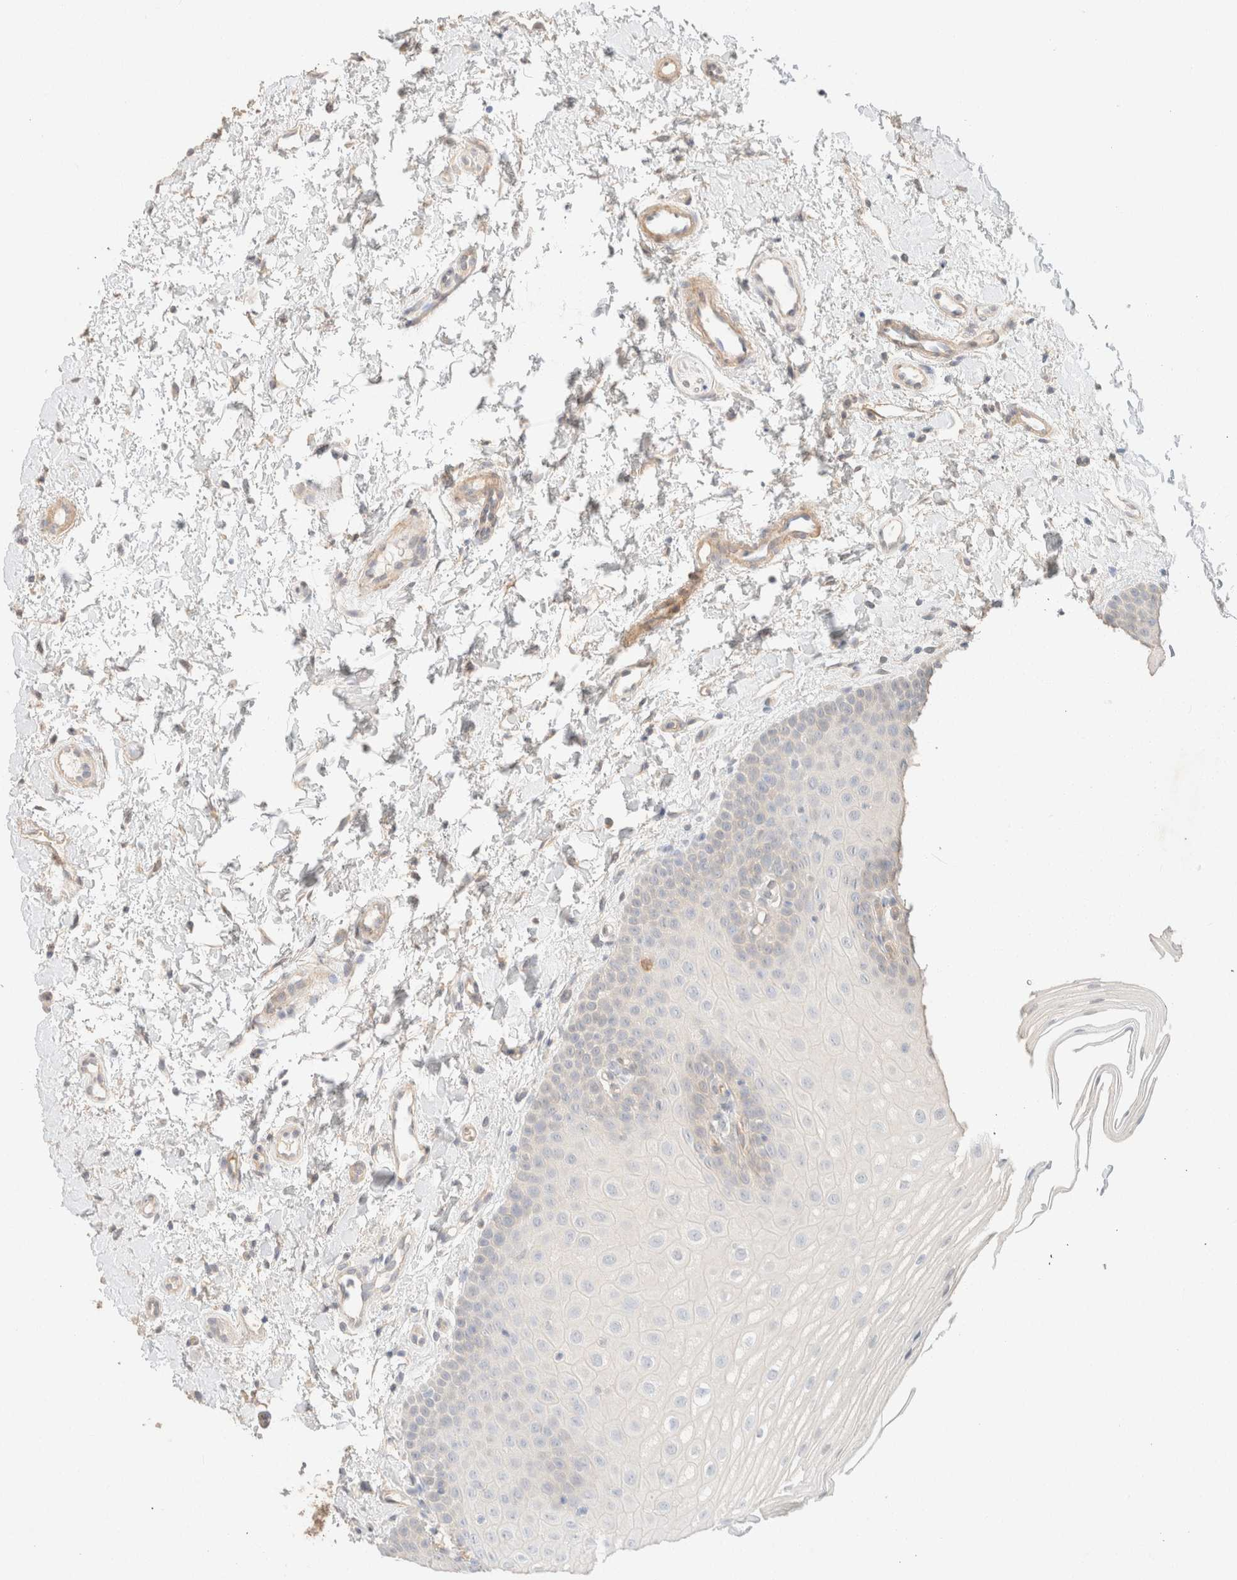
{"staining": {"intensity": "negative", "quantity": "none", "location": "none"}, "tissue": "oral mucosa", "cell_type": "Squamous epithelial cells", "image_type": "normal", "snomed": [{"axis": "morphology", "description": "Normal tissue, NOS"}, {"axis": "topography", "description": "Skin"}, {"axis": "topography", "description": "Oral tissue"}], "caption": "Immunohistochemistry (IHC) histopathology image of unremarkable human oral mucosa stained for a protein (brown), which reveals no expression in squamous epithelial cells.", "gene": "CSNK1E", "patient": {"sex": "male", "age": 84}}